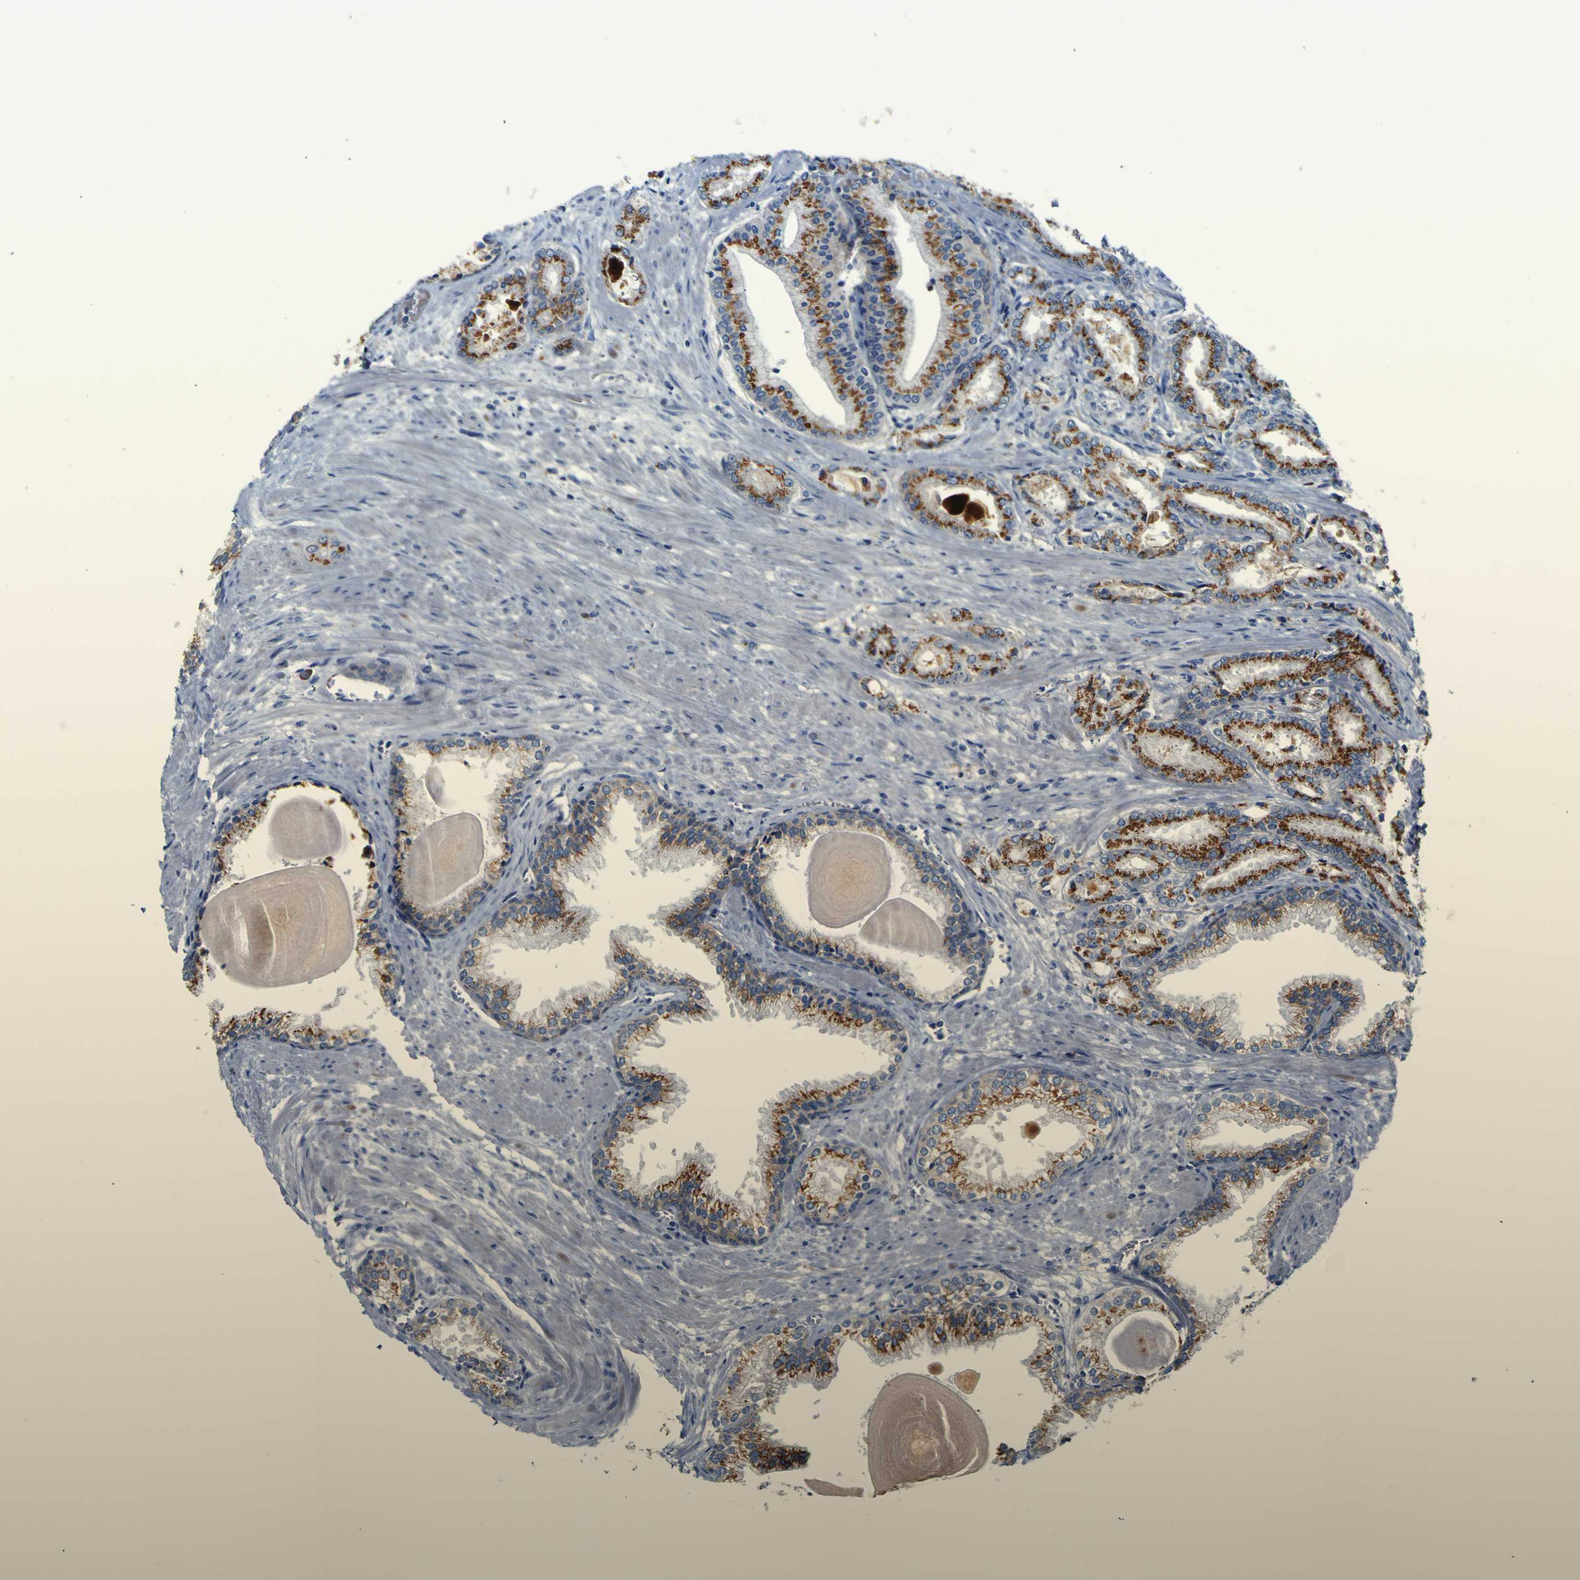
{"staining": {"intensity": "moderate", "quantity": ">75%", "location": "cytoplasmic/membranous"}, "tissue": "prostate cancer", "cell_type": "Tumor cells", "image_type": "cancer", "snomed": [{"axis": "morphology", "description": "Adenocarcinoma, Low grade"}, {"axis": "topography", "description": "Prostate"}], "caption": "Tumor cells display medium levels of moderate cytoplasmic/membranous expression in about >75% of cells in prostate cancer. Immunohistochemistry (ihc) stains the protein of interest in brown and the nuclei are stained blue.", "gene": "PTPRF", "patient": {"sex": "male", "age": 59}}